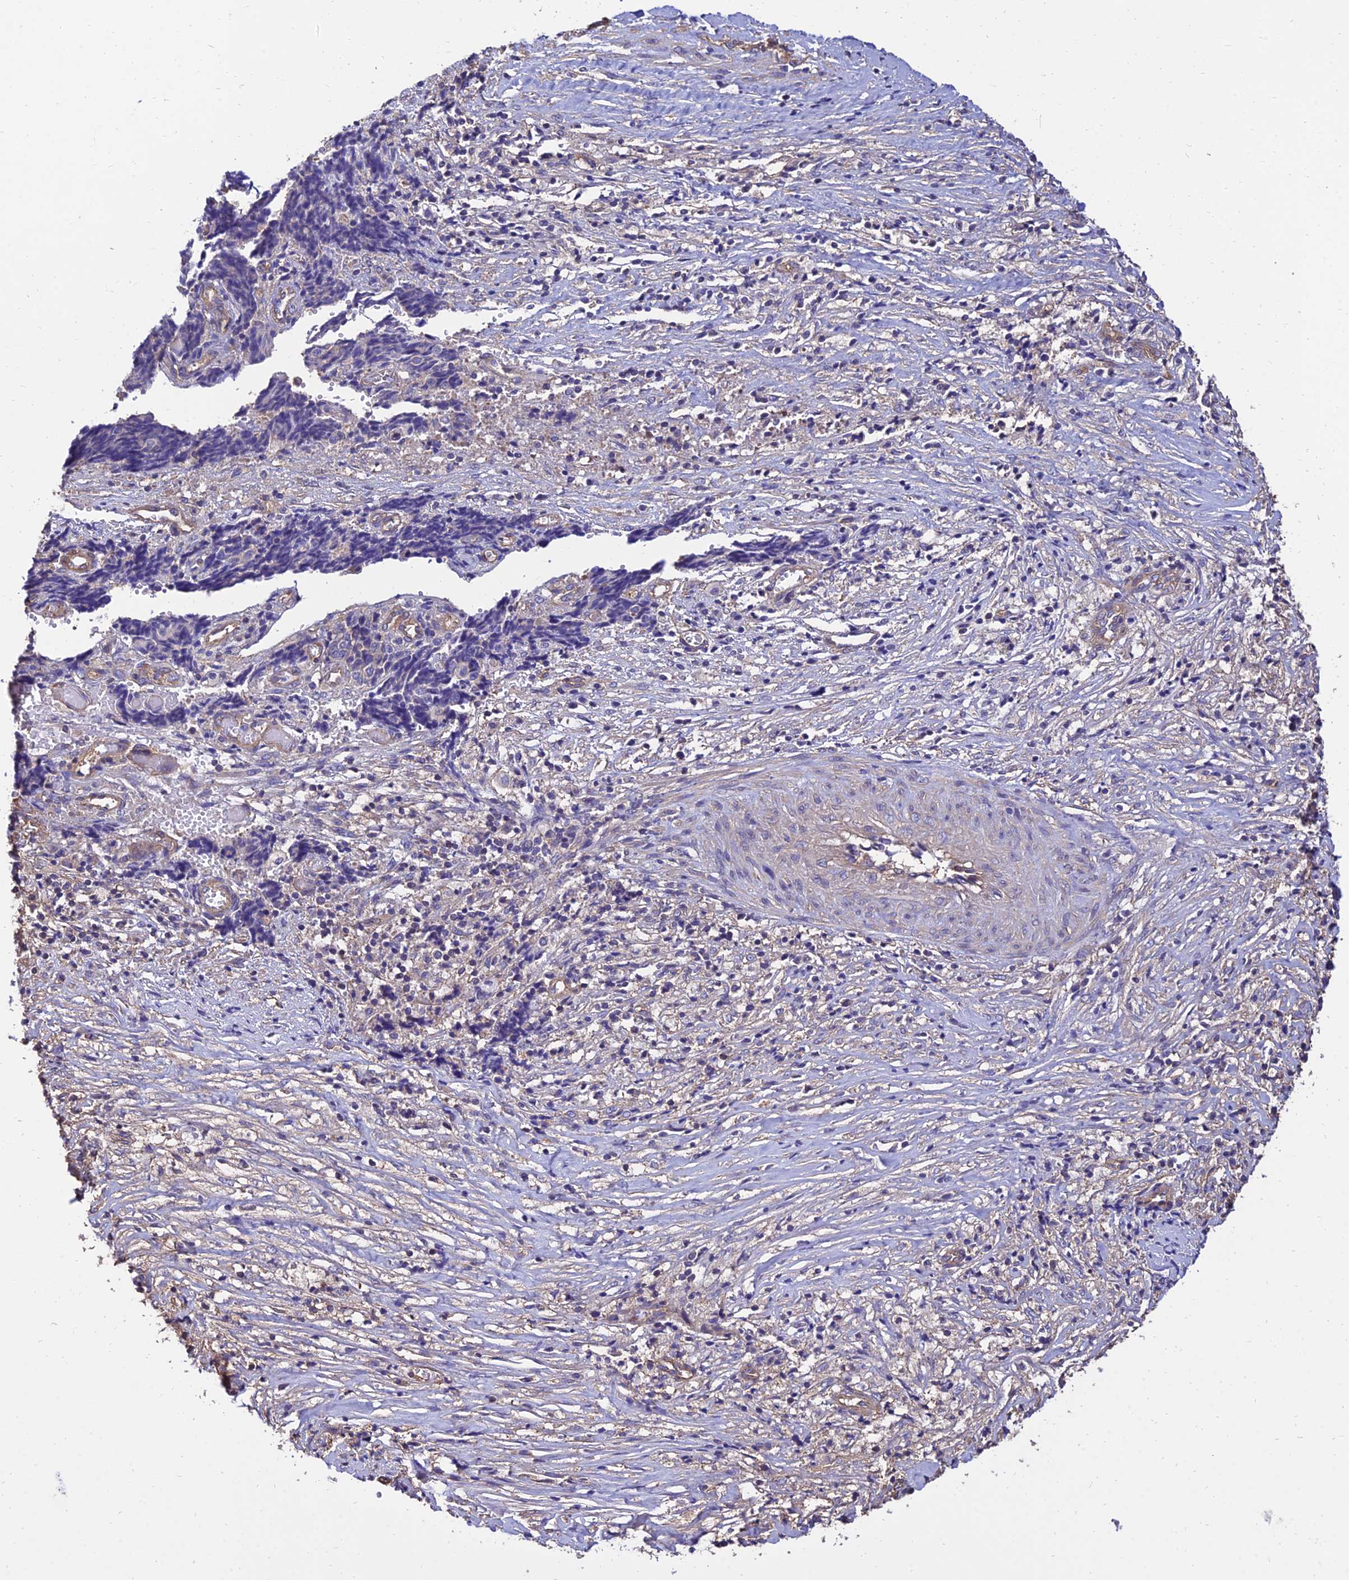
{"staining": {"intensity": "negative", "quantity": "none", "location": "none"}, "tissue": "ovarian cancer", "cell_type": "Tumor cells", "image_type": "cancer", "snomed": [{"axis": "morphology", "description": "Carcinoma, endometroid"}, {"axis": "topography", "description": "Ovary"}], "caption": "High power microscopy micrograph of an immunohistochemistry image of ovarian cancer, revealing no significant positivity in tumor cells. (DAB (3,3'-diaminobenzidine) immunohistochemistry (IHC), high magnification).", "gene": "CALM2", "patient": {"sex": "female", "age": 42}}